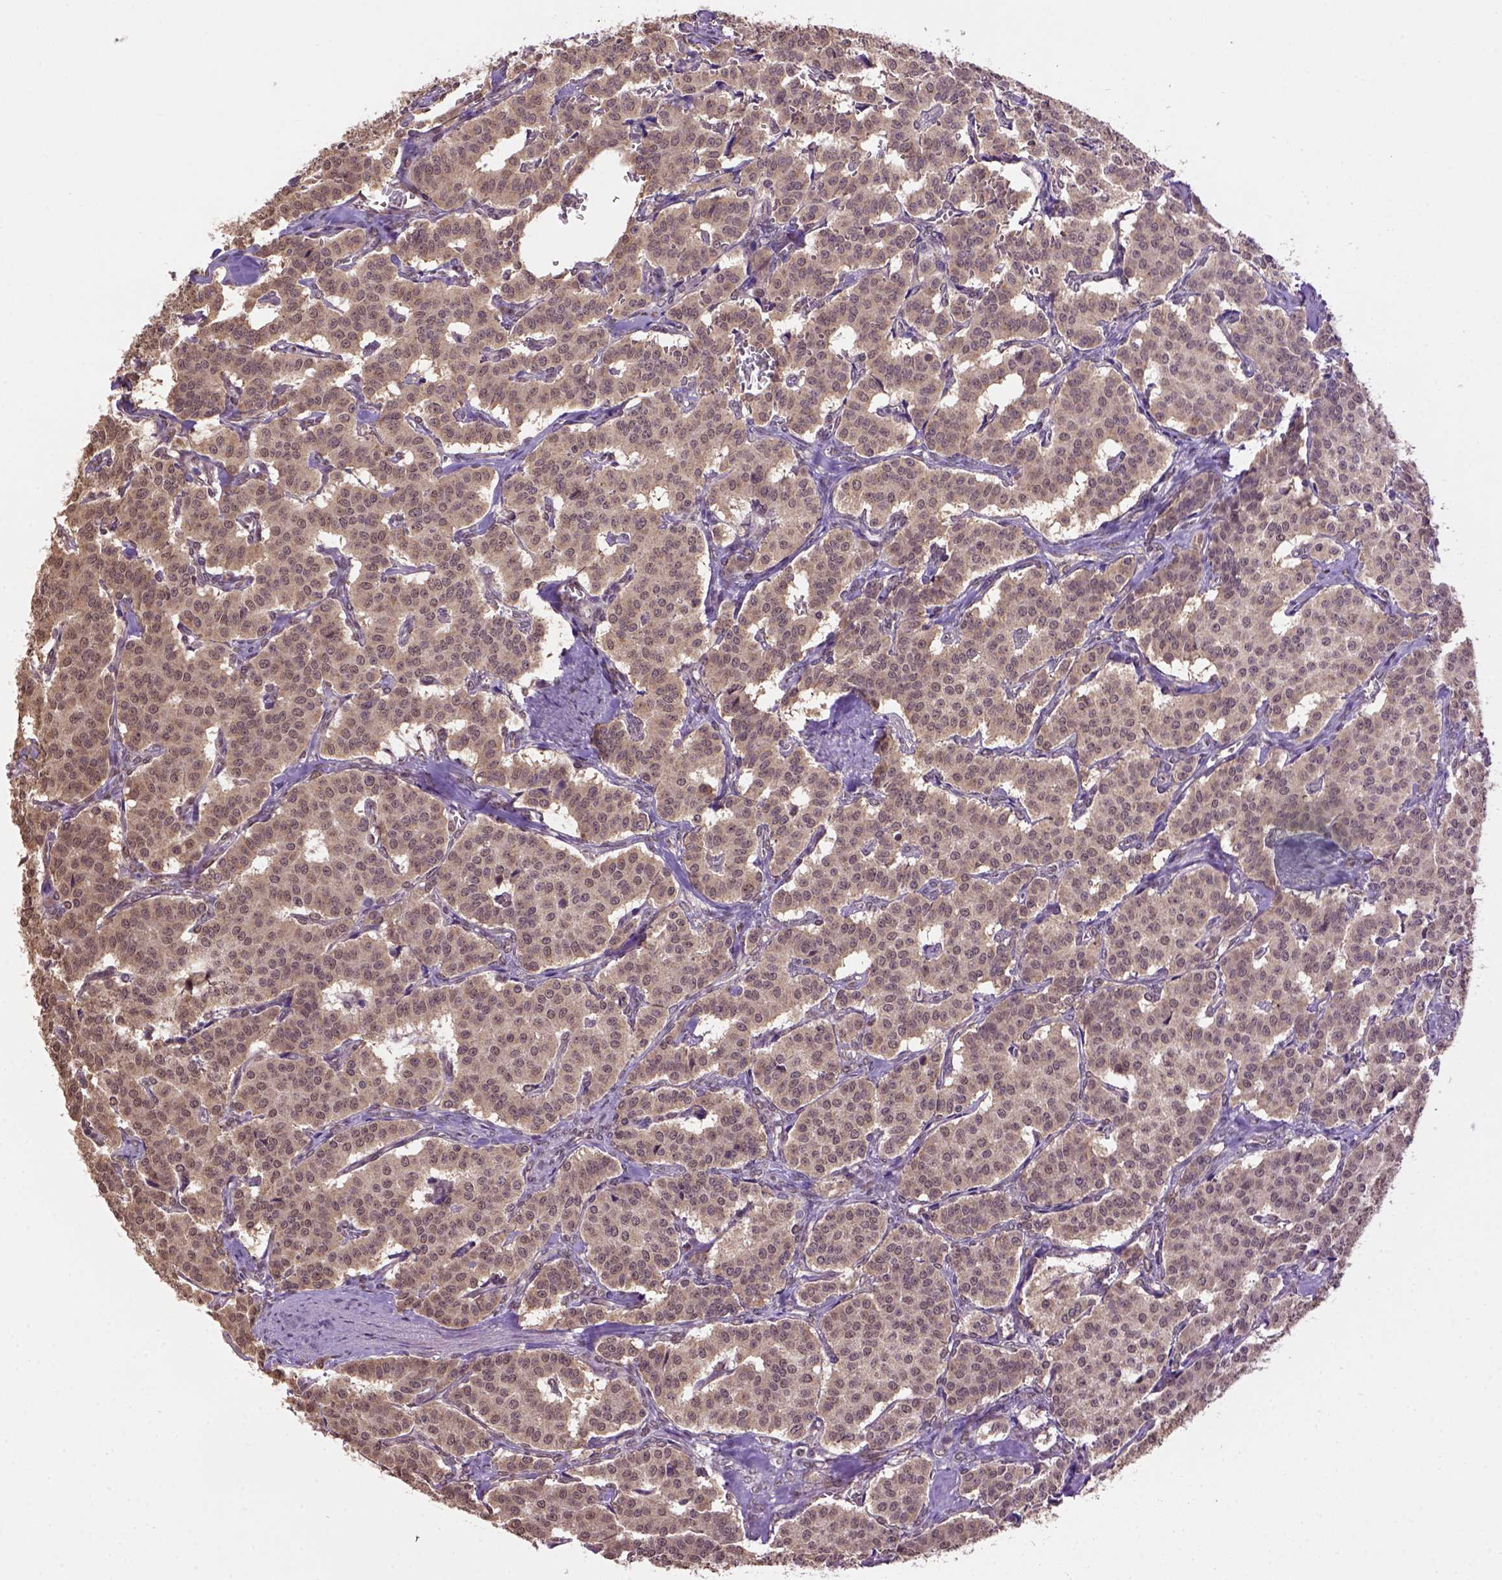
{"staining": {"intensity": "weak", "quantity": ">75%", "location": "cytoplasmic/membranous"}, "tissue": "carcinoid", "cell_type": "Tumor cells", "image_type": "cancer", "snomed": [{"axis": "morphology", "description": "Carcinoid, malignant, NOS"}, {"axis": "topography", "description": "Lung"}], "caption": "Immunohistochemistry (IHC) histopathology image of neoplastic tissue: malignant carcinoid stained using immunohistochemistry exhibits low levels of weak protein expression localized specifically in the cytoplasmic/membranous of tumor cells, appearing as a cytoplasmic/membranous brown color.", "gene": "WDR17", "patient": {"sex": "female", "age": 46}}